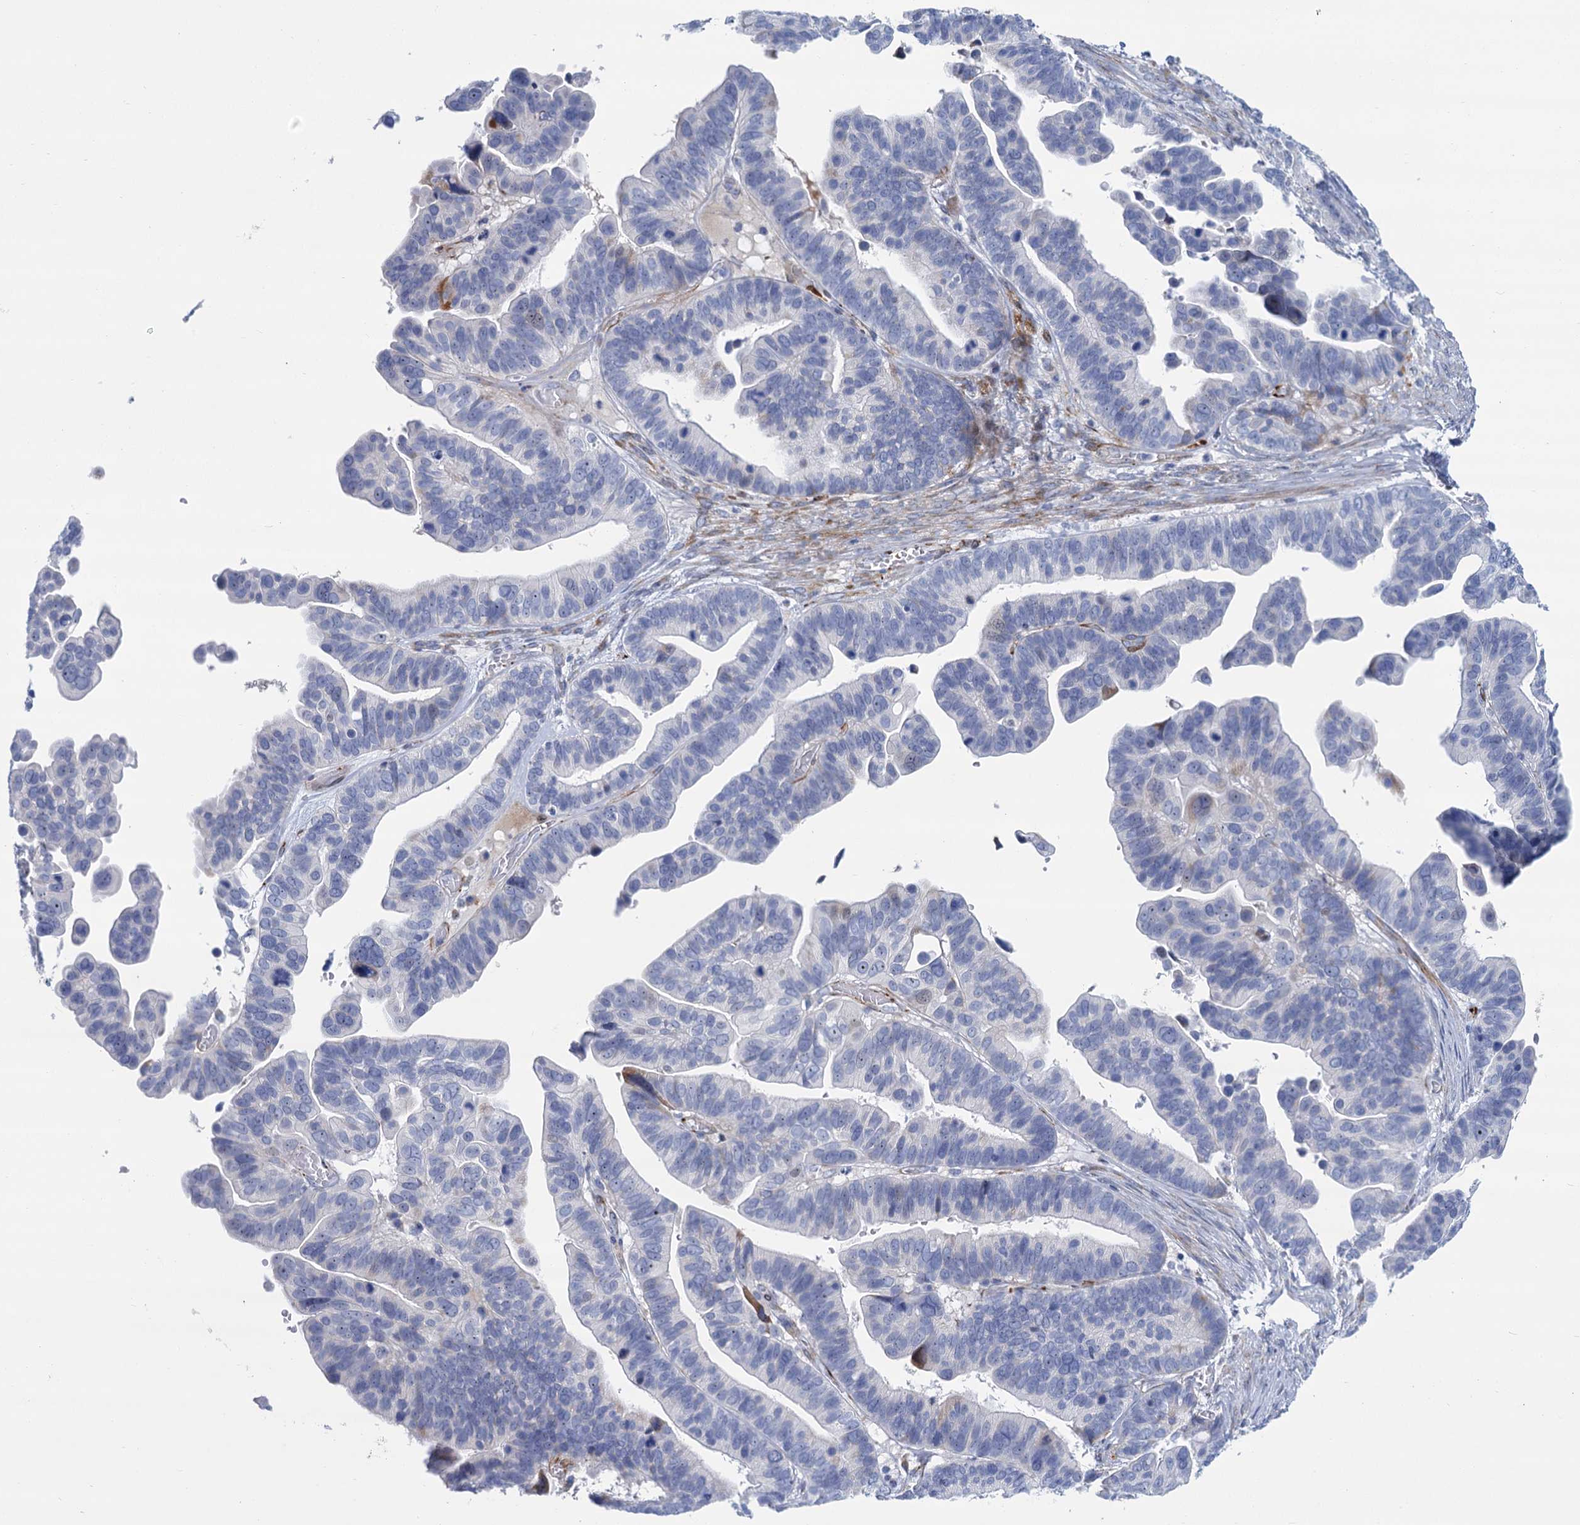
{"staining": {"intensity": "negative", "quantity": "none", "location": "none"}, "tissue": "ovarian cancer", "cell_type": "Tumor cells", "image_type": "cancer", "snomed": [{"axis": "morphology", "description": "Cystadenocarcinoma, serous, NOS"}, {"axis": "topography", "description": "Ovary"}], "caption": "This is an immunohistochemistry micrograph of ovarian serous cystadenocarcinoma. There is no staining in tumor cells.", "gene": "SH3TC2", "patient": {"sex": "female", "age": 56}}